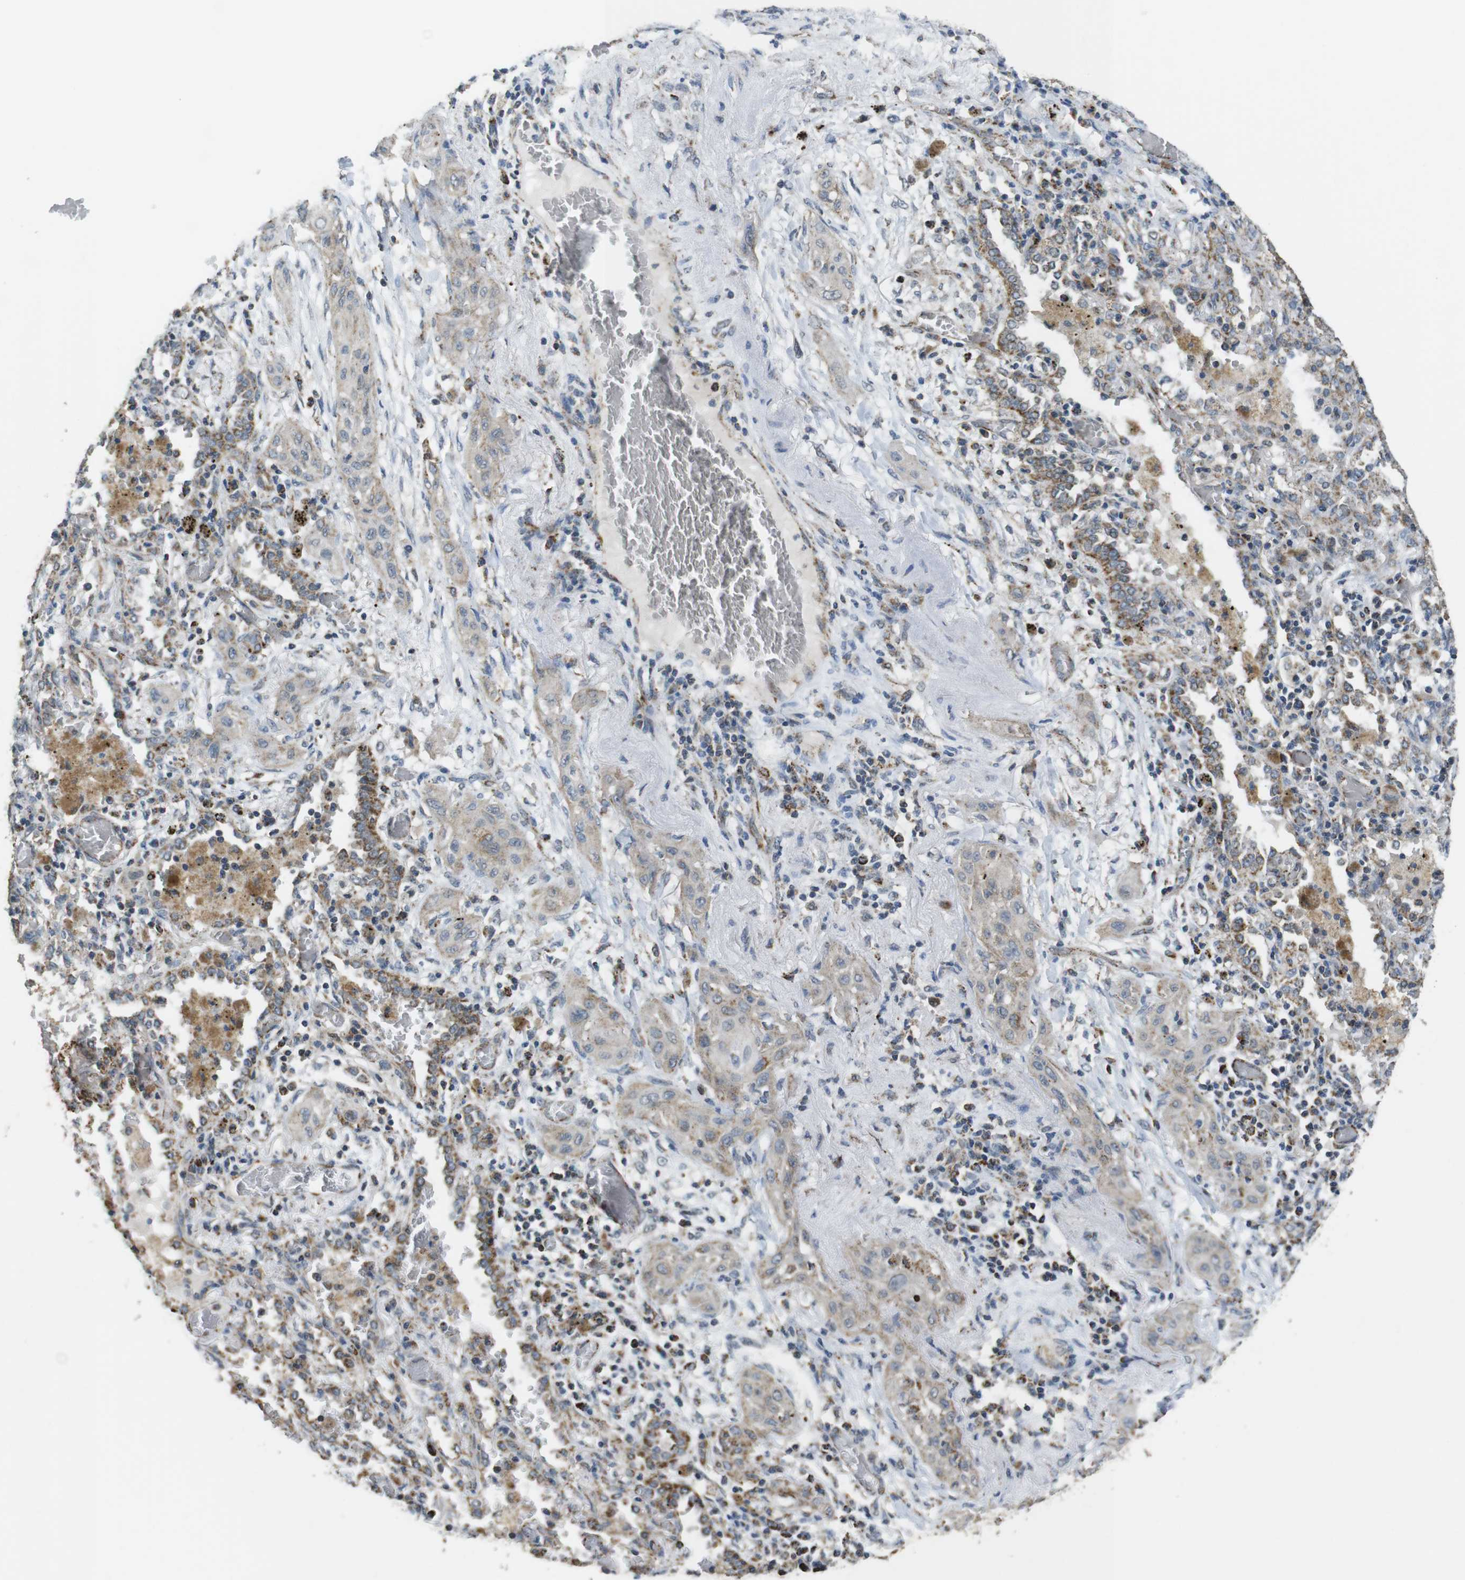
{"staining": {"intensity": "weak", "quantity": "<25%", "location": "cytoplasmic/membranous"}, "tissue": "lung cancer", "cell_type": "Tumor cells", "image_type": "cancer", "snomed": [{"axis": "morphology", "description": "Squamous cell carcinoma, NOS"}, {"axis": "topography", "description": "Lung"}], "caption": "An image of human lung squamous cell carcinoma is negative for staining in tumor cells.", "gene": "CALHM2", "patient": {"sex": "female", "age": 47}}